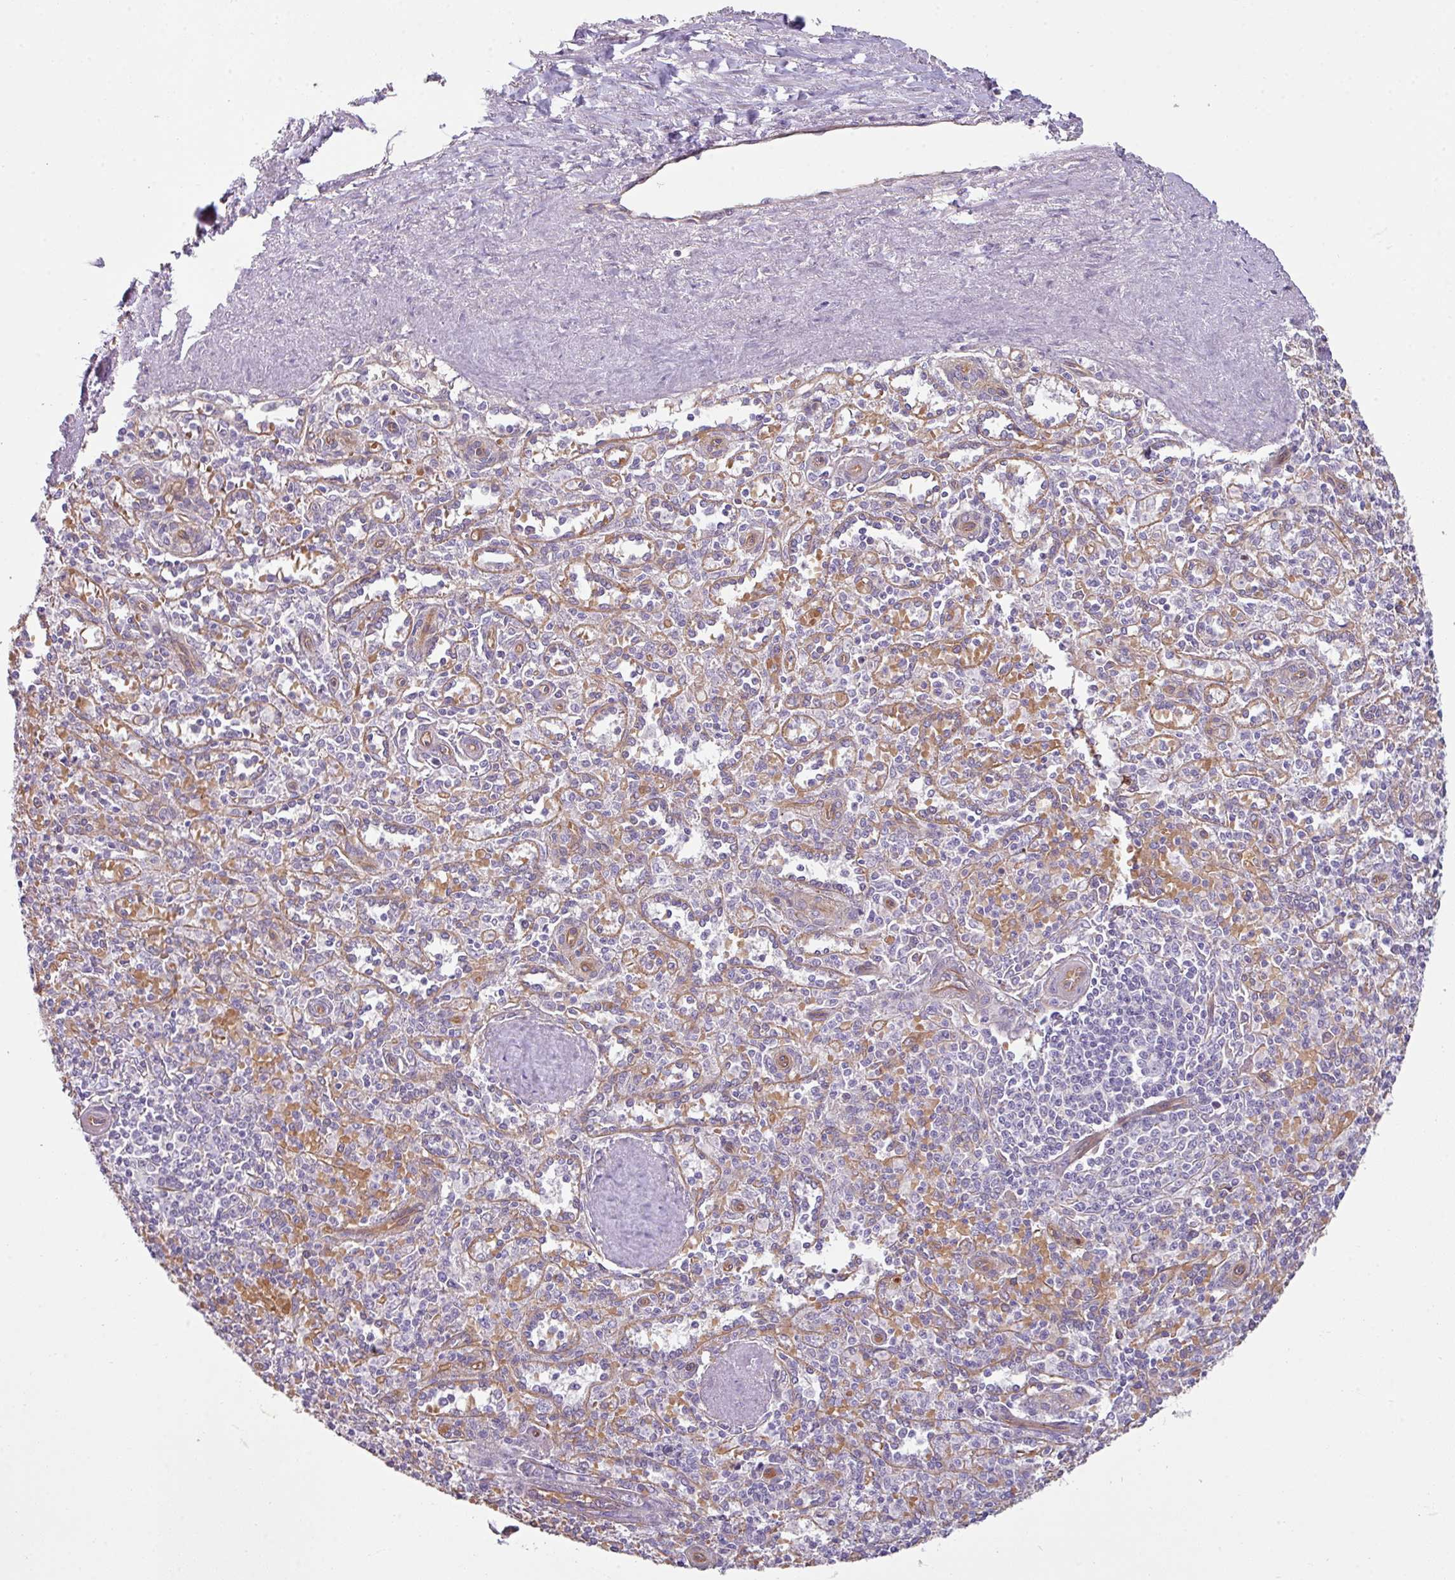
{"staining": {"intensity": "negative", "quantity": "none", "location": "none"}, "tissue": "spleen", "cell_type": "Cells in red pulp", "image_type": "normal", "snomed": [{"axis": "morphology", "description": "Normal tissue, NOS"}, {"axis": "topography", "description": "Spleen"}], "caption": "Immunohistochemical staining of benign spleen reveals no significant expression in cells in red pulp. (DAB (3,3'-diaminobenzidine) immunohistochemistry (IHC) with hematoxylin counter stain).", "gene": "BUD23", "patient": {"sex": "female", "age": 70}}